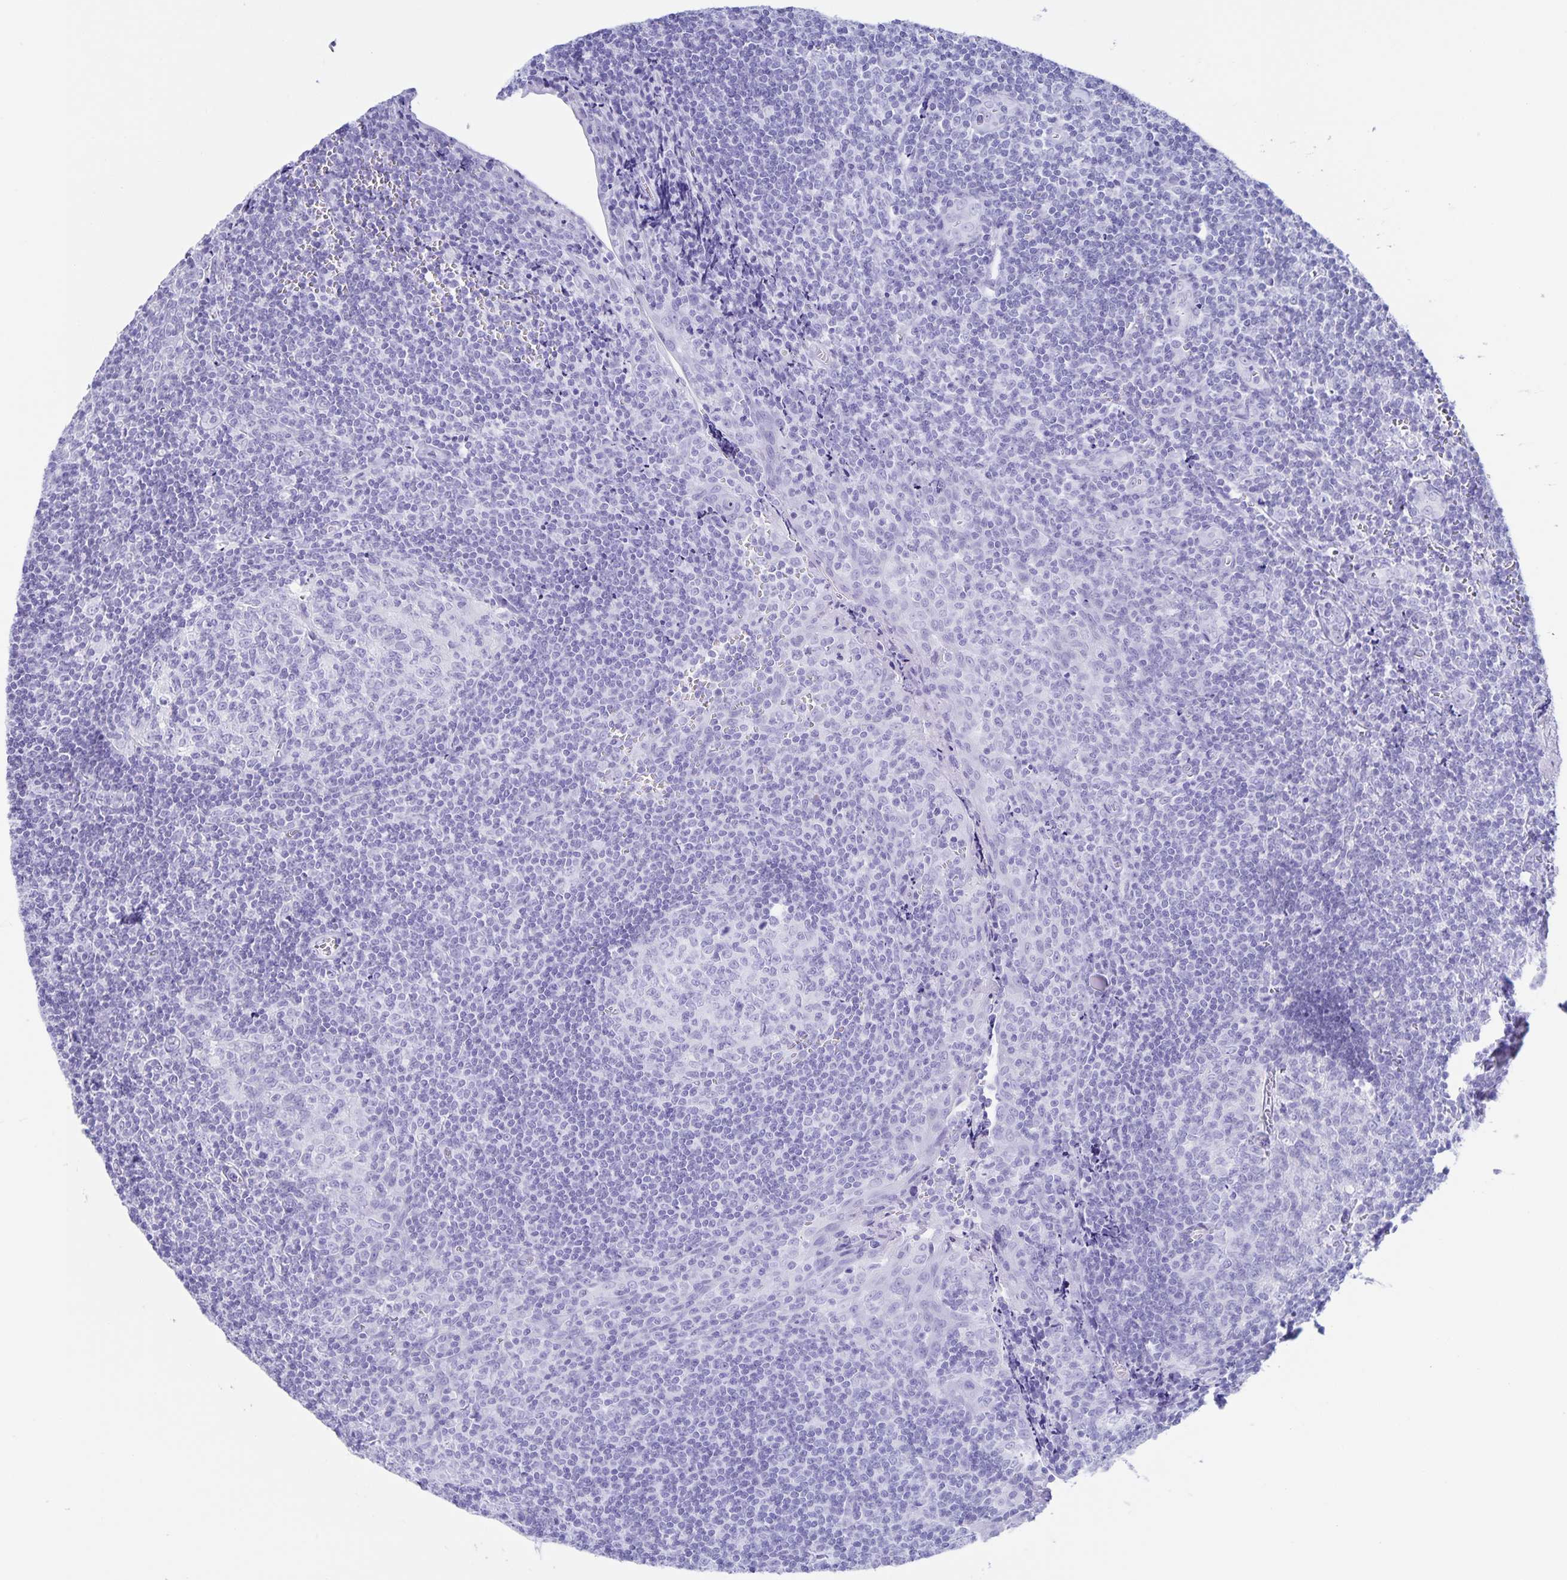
{"staining": {"intensity": "negative", "quantity": "none", "location": "none"}, "tissue": "tonsil", "cell_type": "Germinal center cells", "image_type": "normal", "snomed": [{"axis": "morphology", "description": "Normal tissue, NOS"}, {"axis": "morphology", "description": "Inflammation, NOS"}, {"axis": "topography", "description": "Tonsil"}], "caption": "Immunohistochemistry histopathology image of normal tonsil: tonsil stained with DAB shows no significant protein expression in germinal center cells.", "gene": "AQP4", "patient": {"sex": "female", "age": 31}}